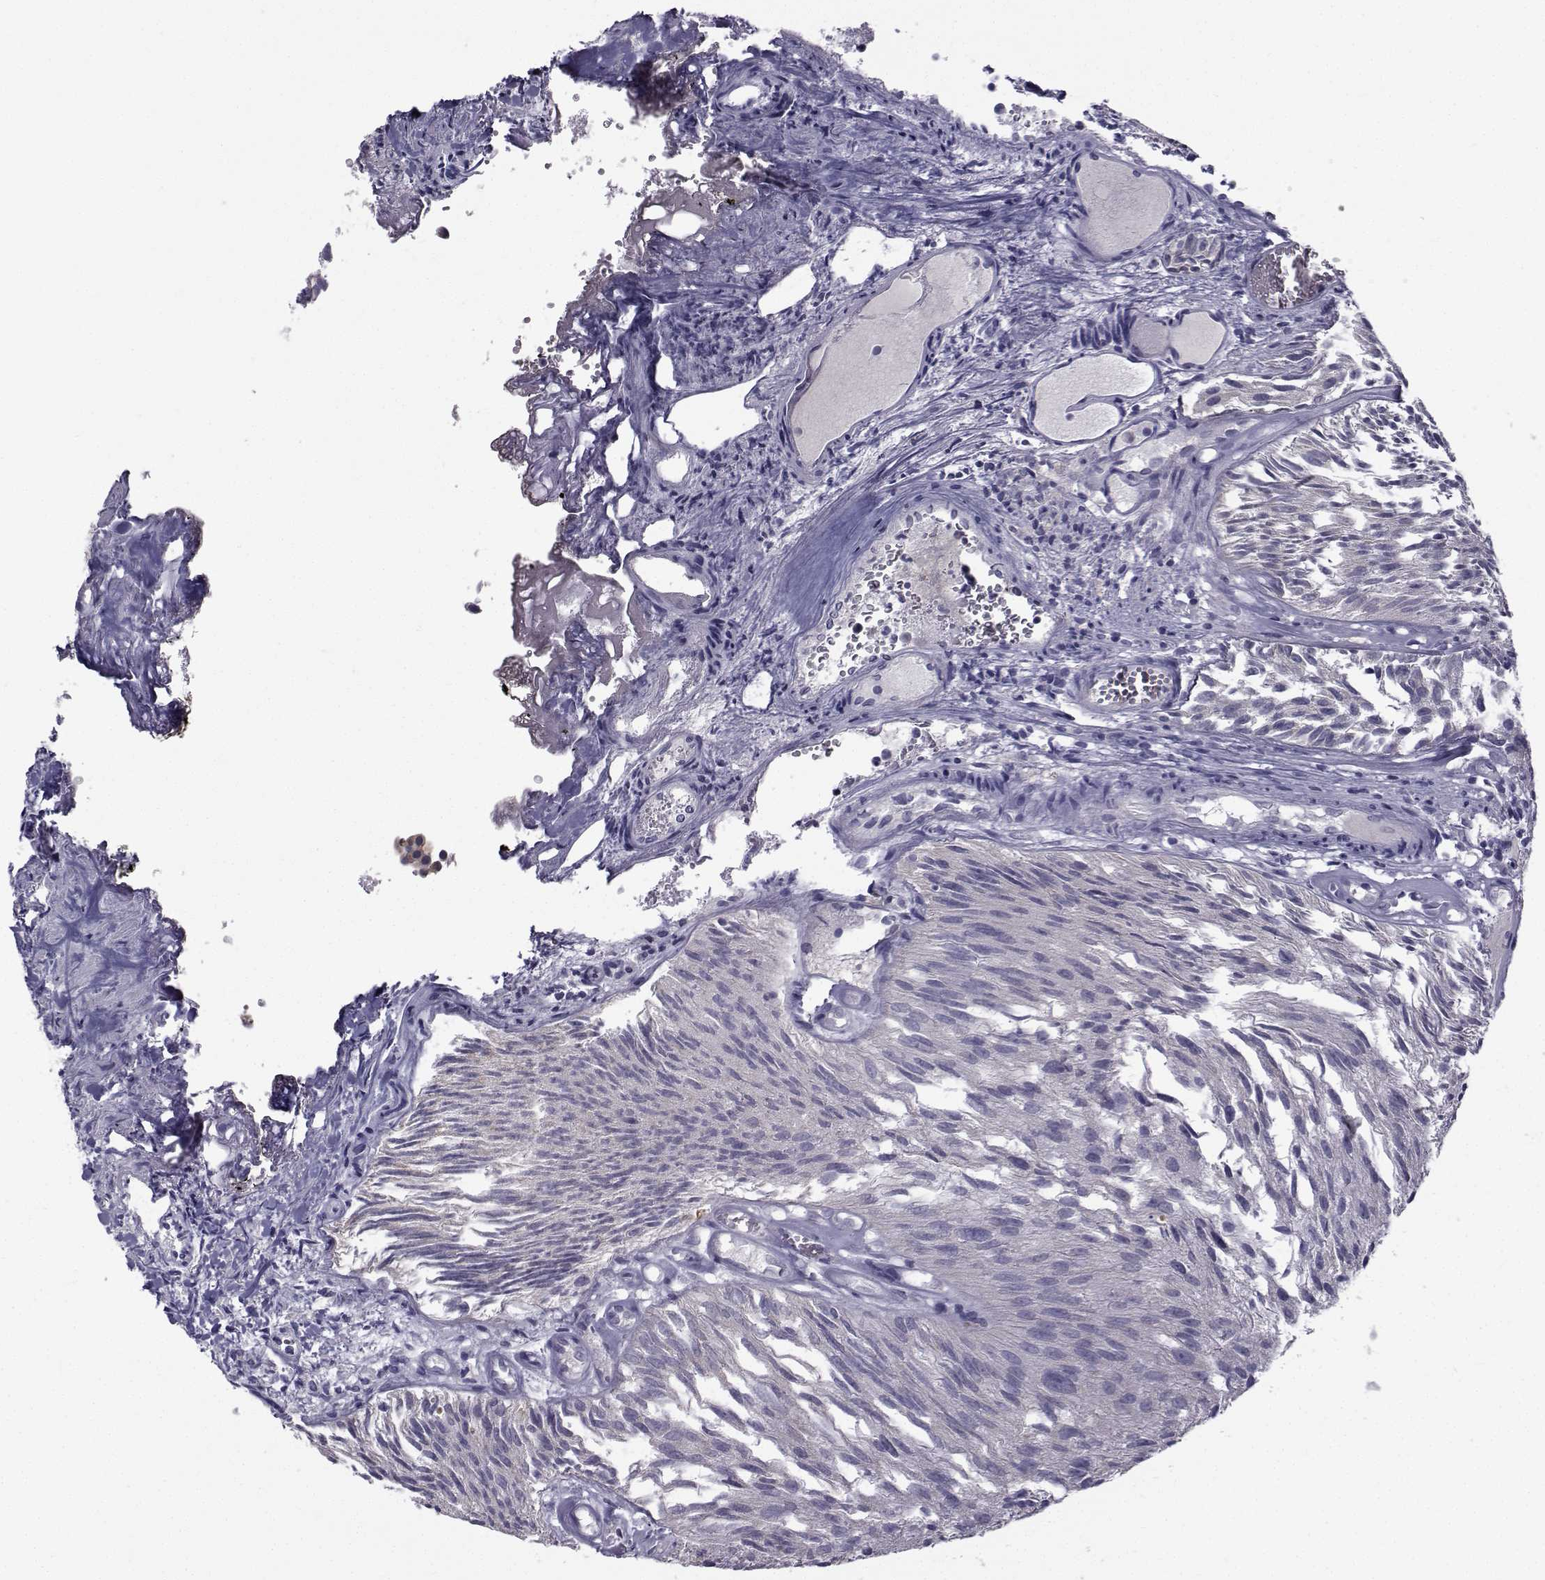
{"staining": {"intensity": "negative", "quantity": "none", "location": "none"}, "tissue": "urothelial cancer", "cell_type": "Tumor cells", "image_type": "cancer", "snomed": [{"axis": "morphology", "description": "Urothelial carcinoma, Low grade"}, {"axis": "topography", "description": "Urinary bladder"}], "caption": "IHC of human urothelial cancer shows no expression in tumor cells.", "gene": "ANGPT1", "patient": {"sex": "female", "age": 87}}